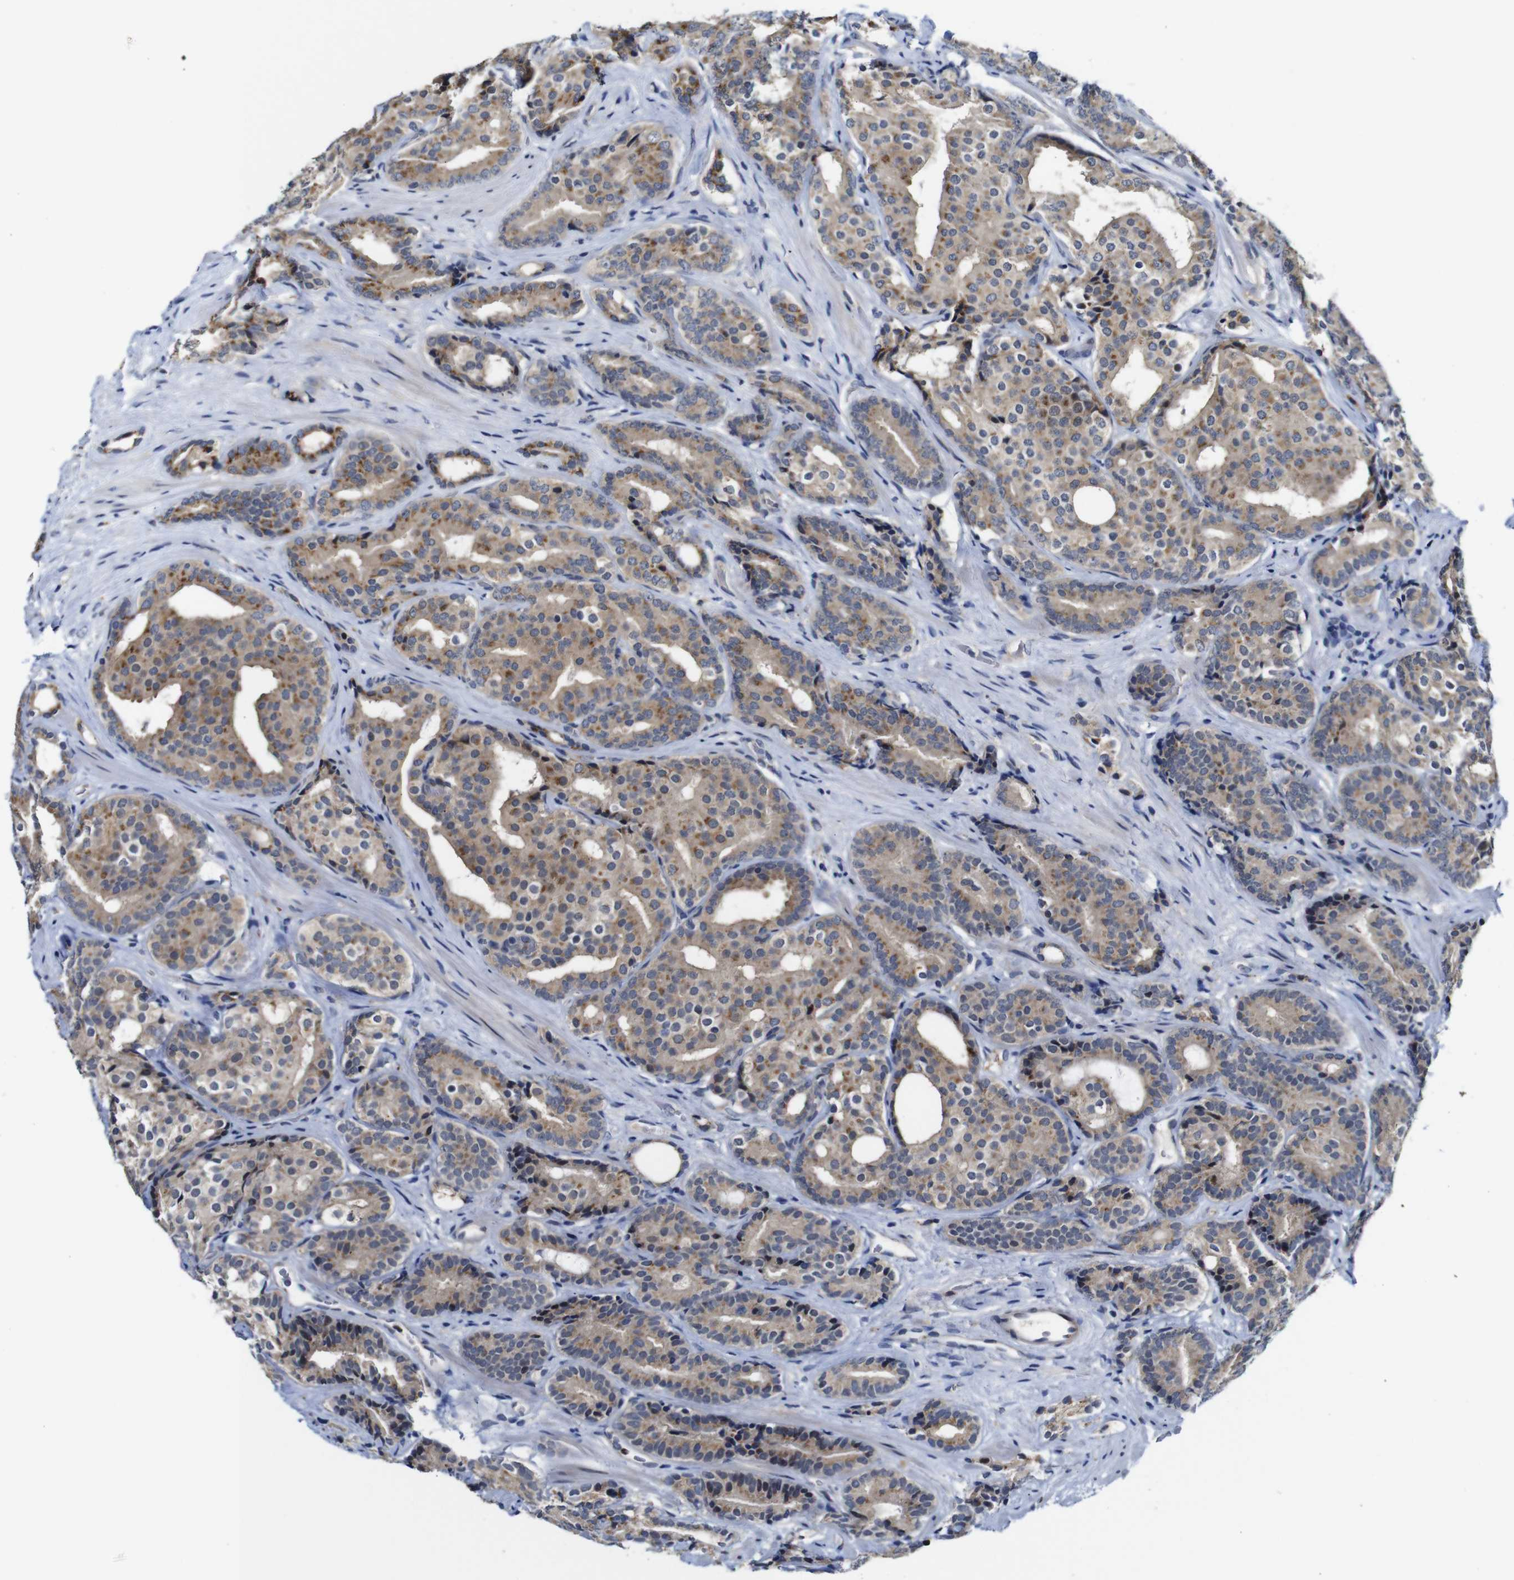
{"staining": {"intensity": "weak", "quantity": ">75%", "location": "cytoplasmic/membranous"}, "tissue": "prostate cancer", "cell_type": "Tumor cells", "image_type": "cancer", "snomed": [{"axis": "morphology", "description": "Adenocarcinoma, High grade"}, {"axis": "topography", "description": "Prostate"}], "caption": "Prostate high-grade adenocarcinoma tissue displays weak cytoplasmic/membranous expression in approximately >75% of tumor cells, visualized by immunohistochemistry. The staining is performed using DAB brown chromogen to label protein expression. The nuclei are counter-stained blue using hematoxylin.", "gene": "FURIN", "patient": {"sex": "male", "age": 71}}